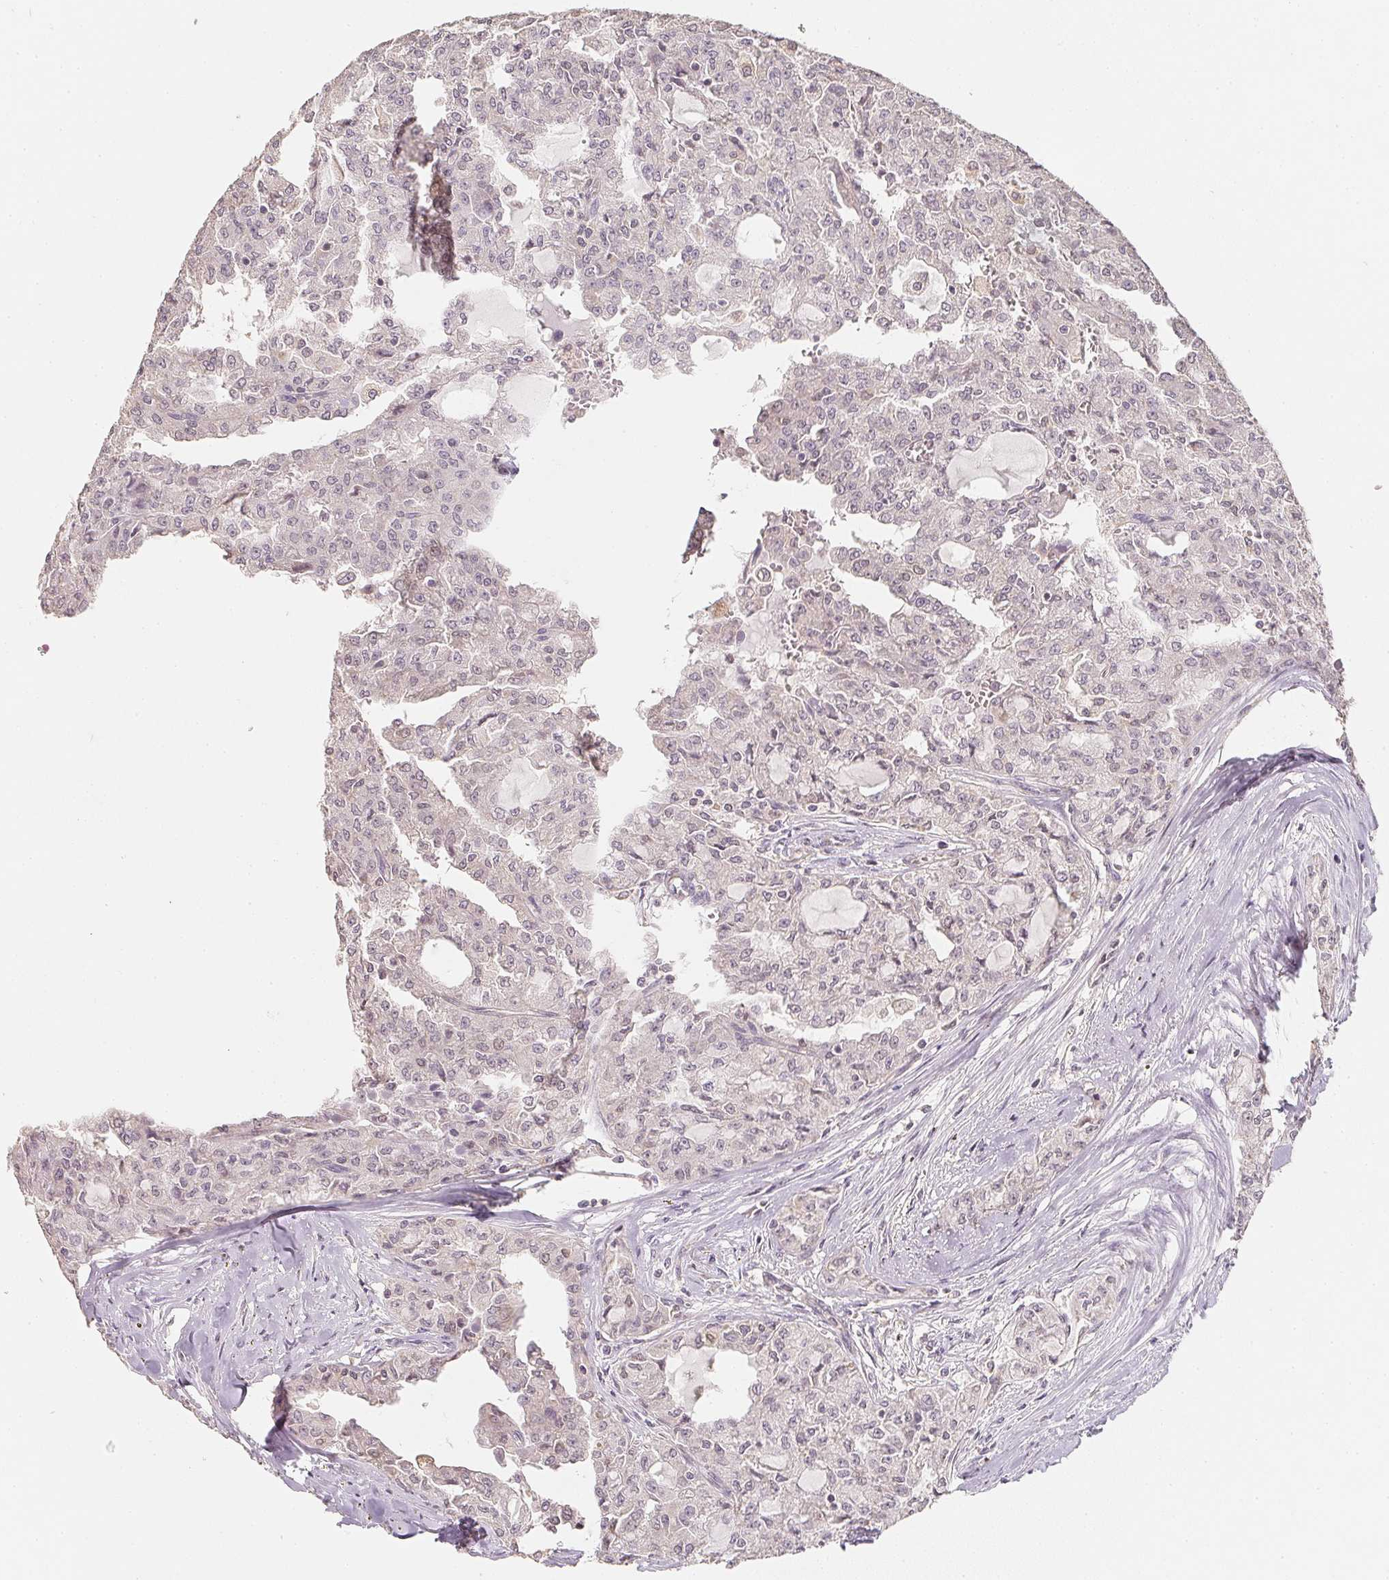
{"staining": {"intensity": "negative", "quantity": "none", "location": "none"}, "tissue": "head and neck cancer", "cell_type": "Tumor cells", "image_type": "cancer", "snomed": [{"axis": "morphology", "description": "Adenocarcinoma, NOS"}, {"axis": "topography", "description": "Head-Neck"}], "caption": "DAB immunohistochemical staining of head and neck cancer (adenocarcinoma) exhibits no significant positivity in tumor cells.", "gene": "SOAT1", "patient": {"sex": "male", "age": 64}}